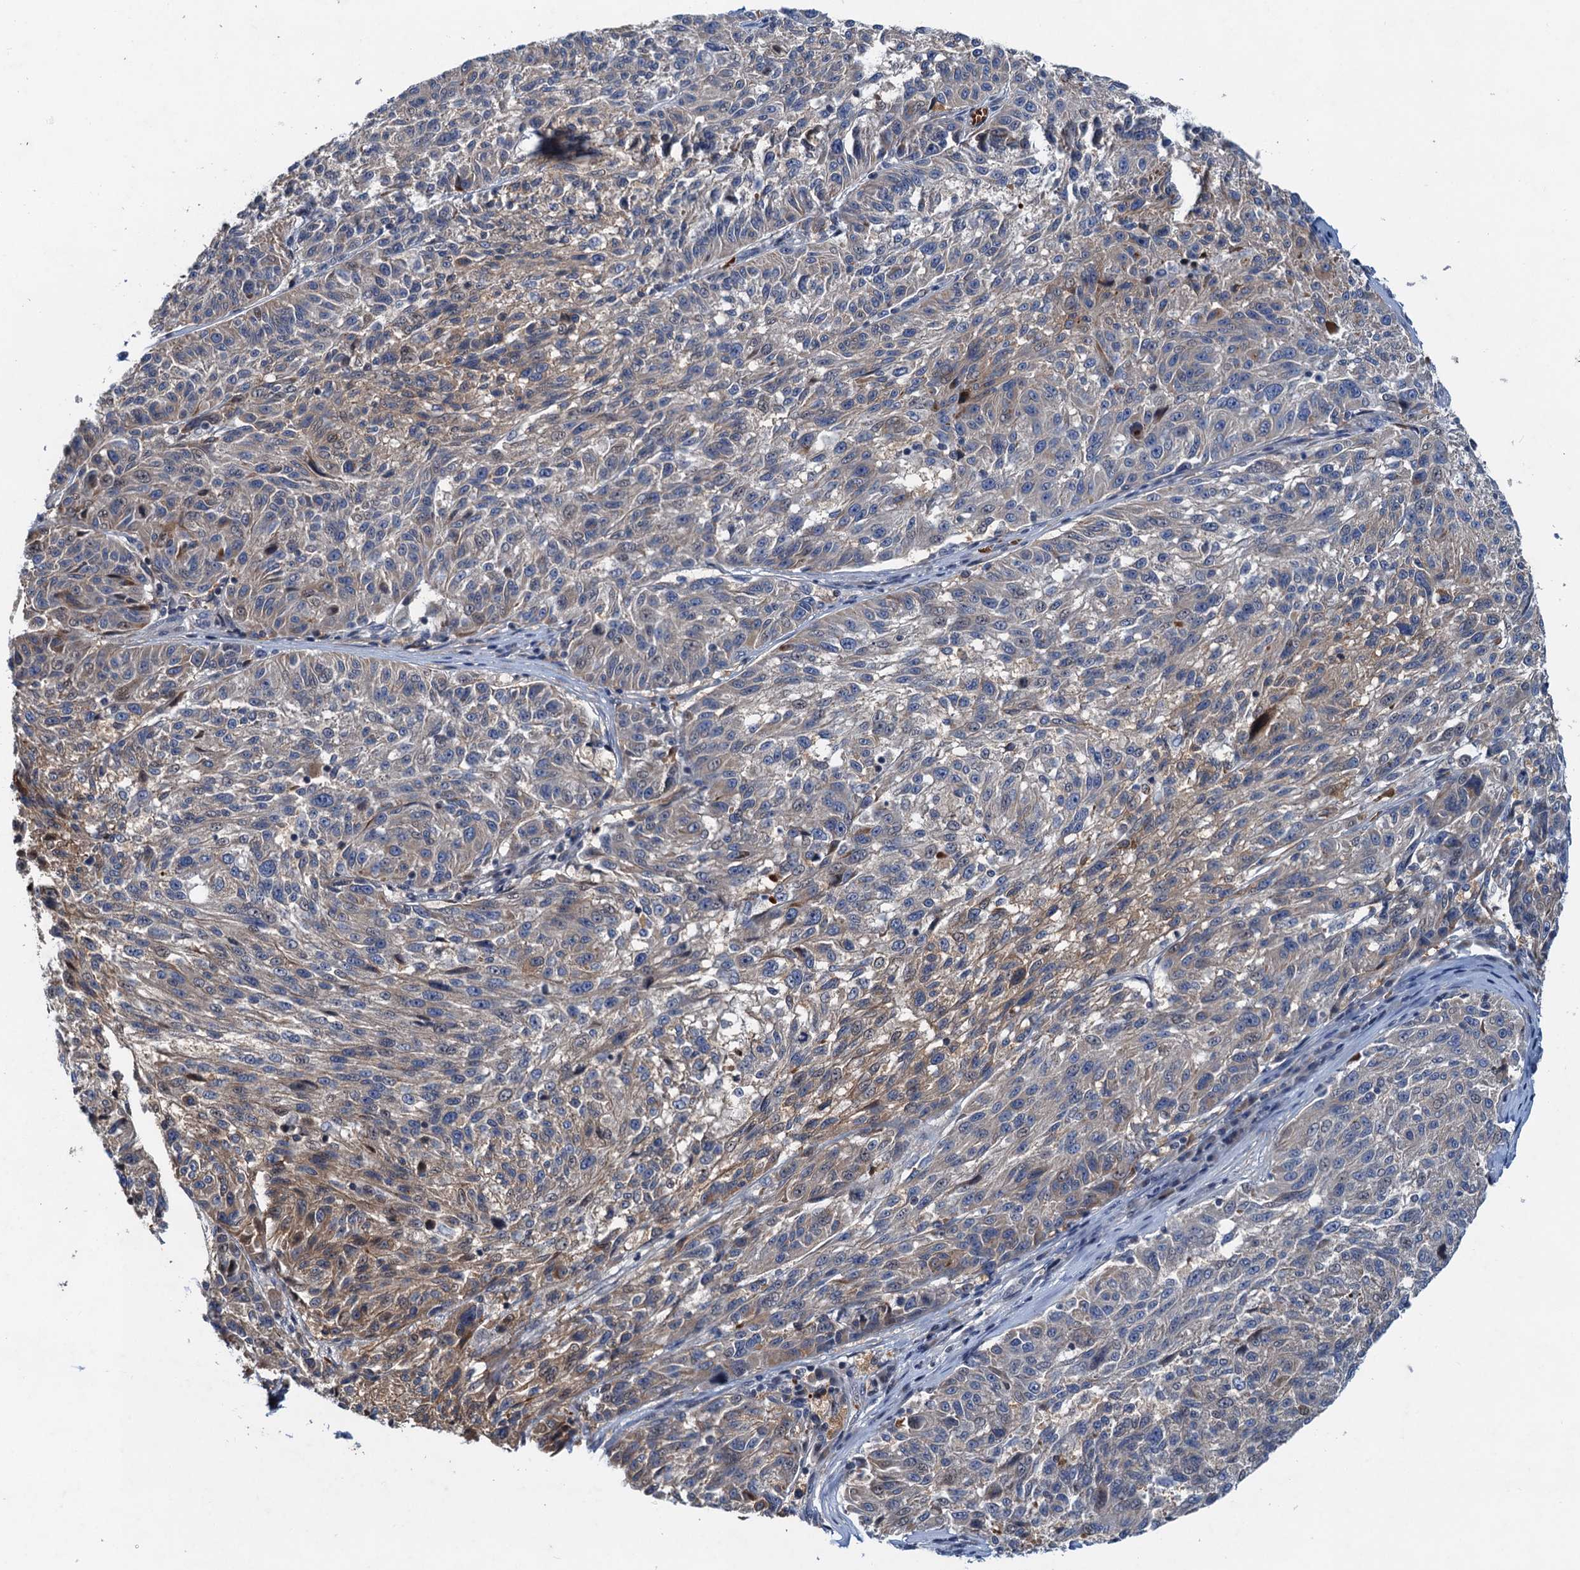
{"staining": {"intensity": "moderate", "quantity": "25%-75%", "location": "cytoplasmic/membranous"}, "tissue": "melanoma", "cell_type": "Tumor cells", "image_type": "cancer", "snomed": [{"axis": "morphology", "description": "Malignant melanoma, NOS"}, {"axis": "topography", "description": "Skin"}], "caption": "This is an image of immunohistochemistry (IHC) staining of melanoma, which shows moderate positivity in the cytoplasmic/membranous of tumor cells.", "gene": "NBEA", "patient": {"sex": "male", "age": 53}}